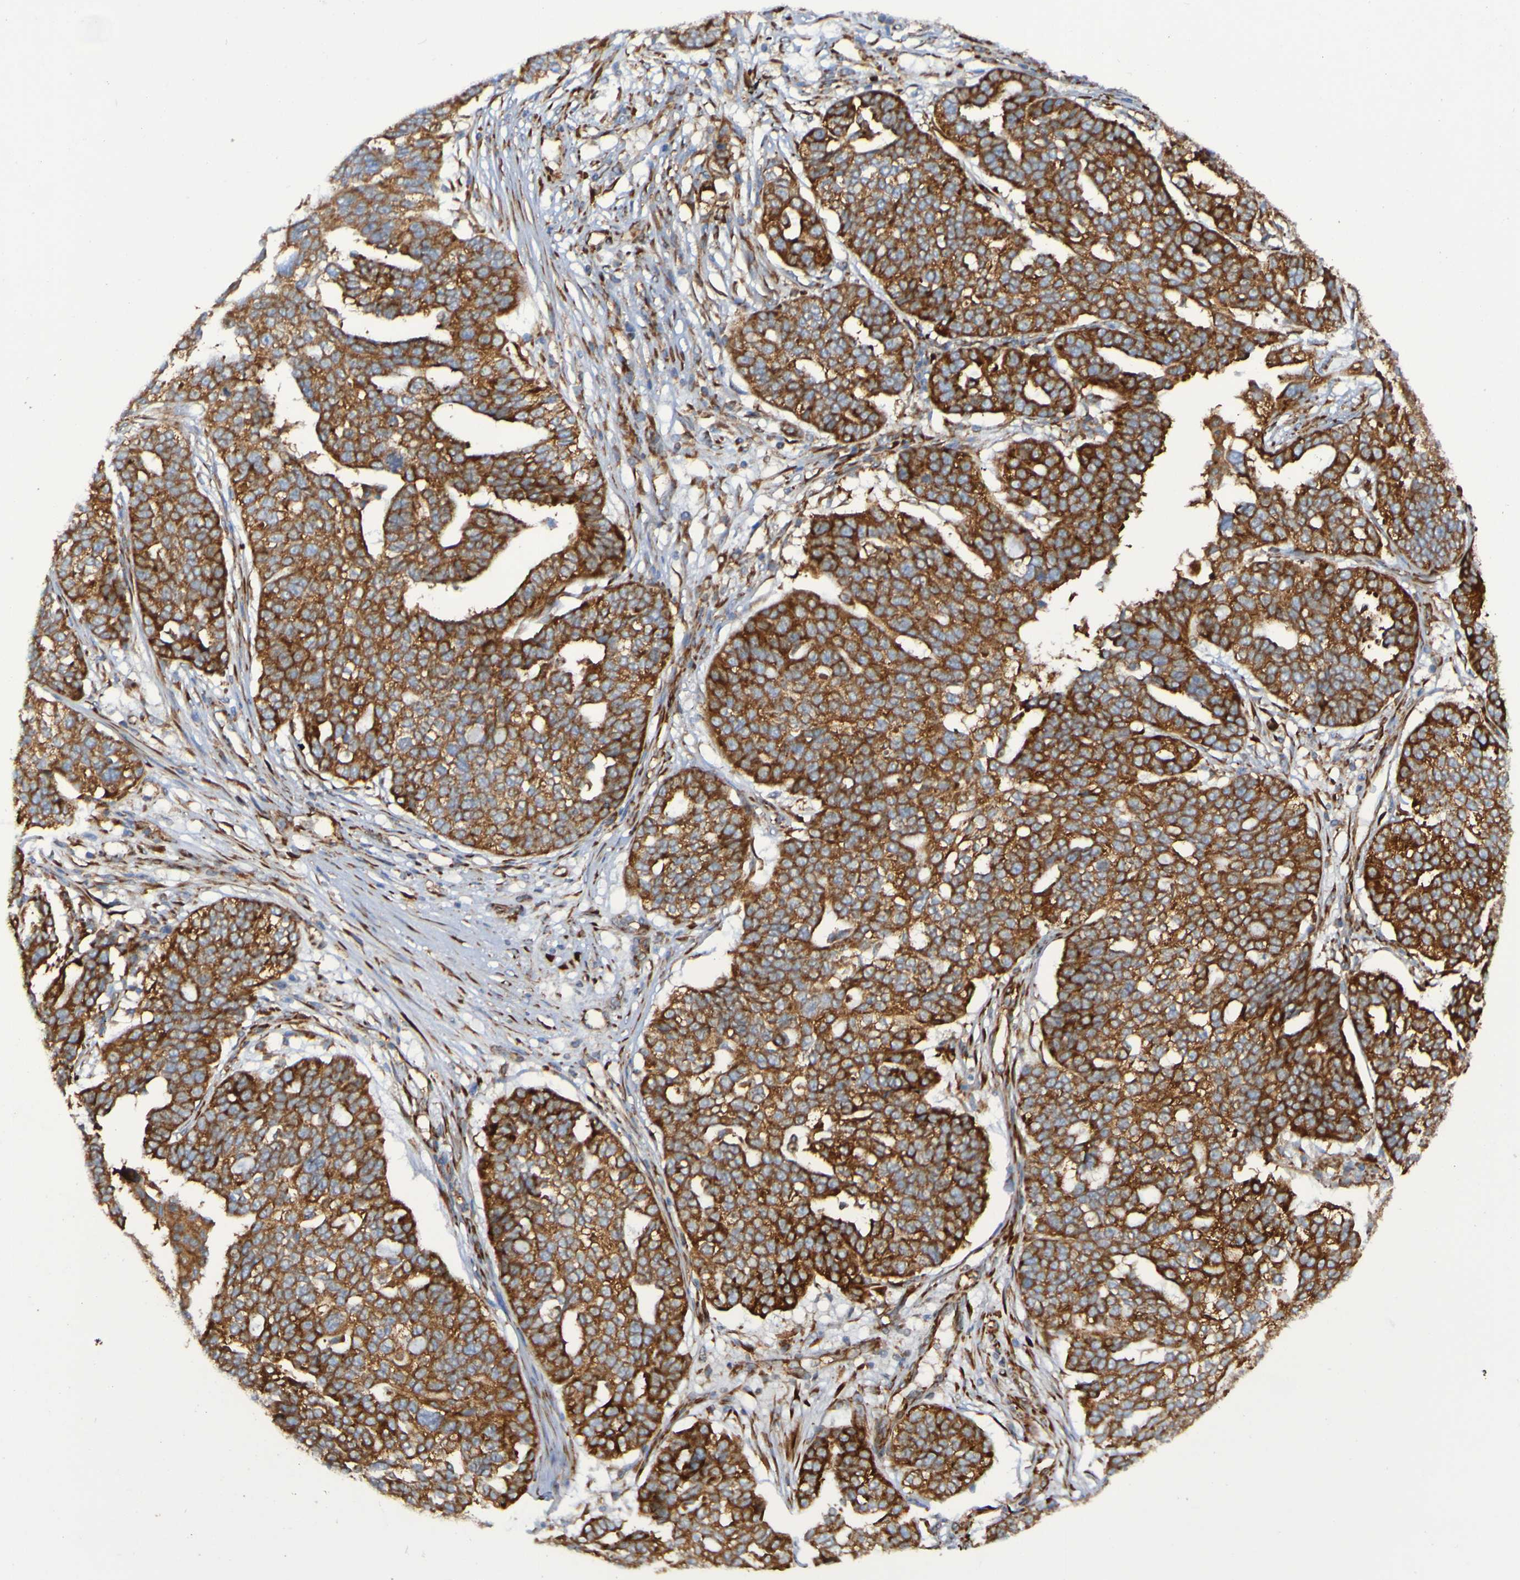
{"staining": {"intensity": "strong", "quantity": ">75%", "location": "cytoplasmic/membranous"}, "tissue": "ovarian cancer", "cell_type": "Tumor cells", "image_type": "cancer", "snomed": [{"axis": "morphology", "description": "Cystadenocarcinoma, serous, NOS"}, {"axis": "topography", "description": "Ovary"}], "caption": "Protein staining demonstrates strong cytoplasmic/membranous positivity in about >75% of tumor cells in ovarian cancer (serous cystadenocarcinoma).", "gene": "RPL10", "patient": {"sex": "female", "age": 59}}